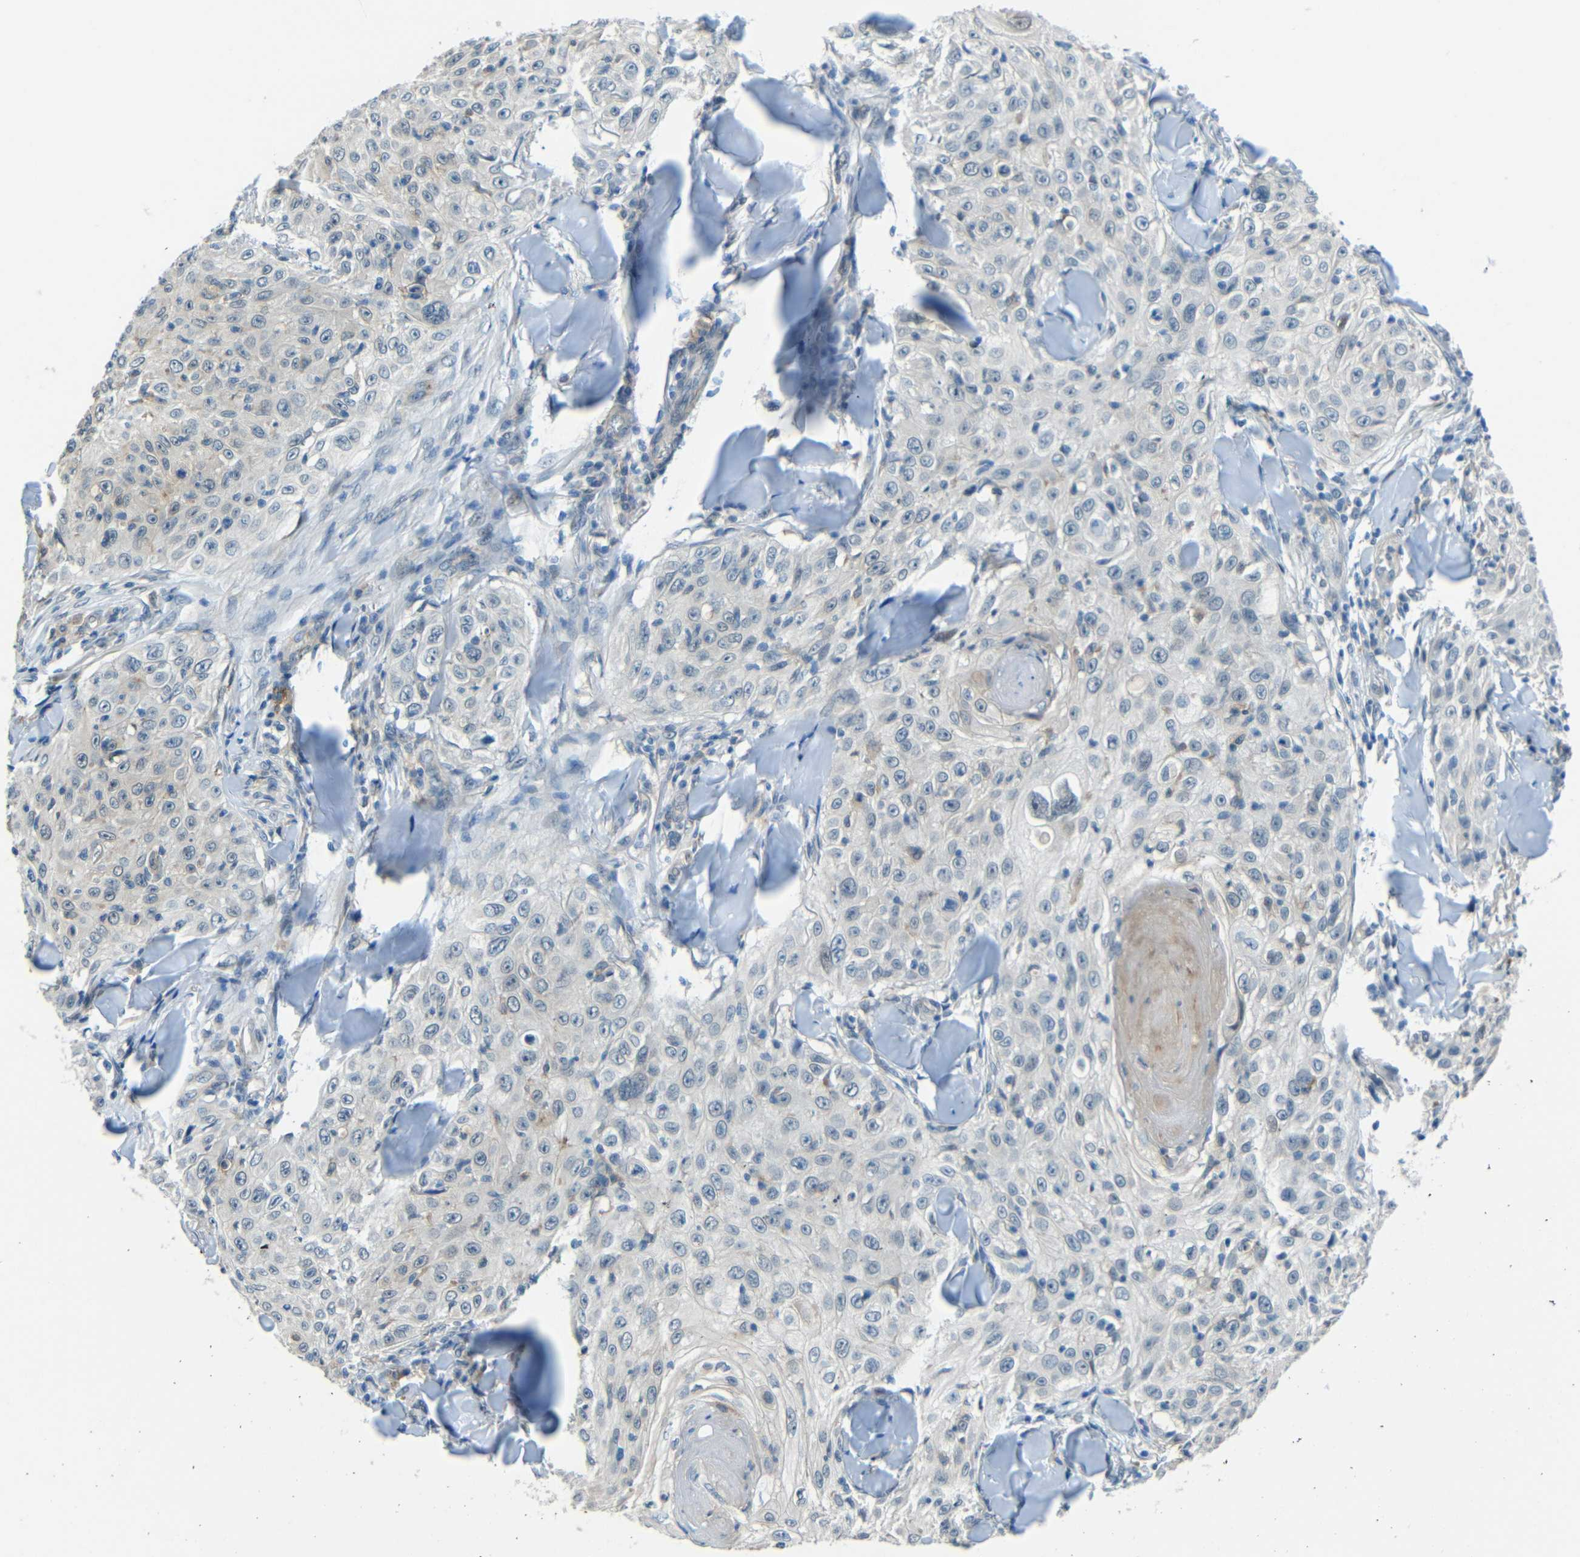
{"staining": {"intensity": "negative", "quantity": "none", "location": "none"}, "tissue": "skin cancer", "cell_type": "Tumor cells", "image_type": "cancer", "snomed": [{"axis": "morphology", "description": "Squamous cell carcinoma, NOS"}, {"axis": "topography", "description": "Skin"}], "caption": "Skin squamous cell carcinoma was stained to show a protein in brown. There is no significant positivity in tumor cells.", "gene": "ANKRD22", "patient": {"sex": "male", "age": 86}}